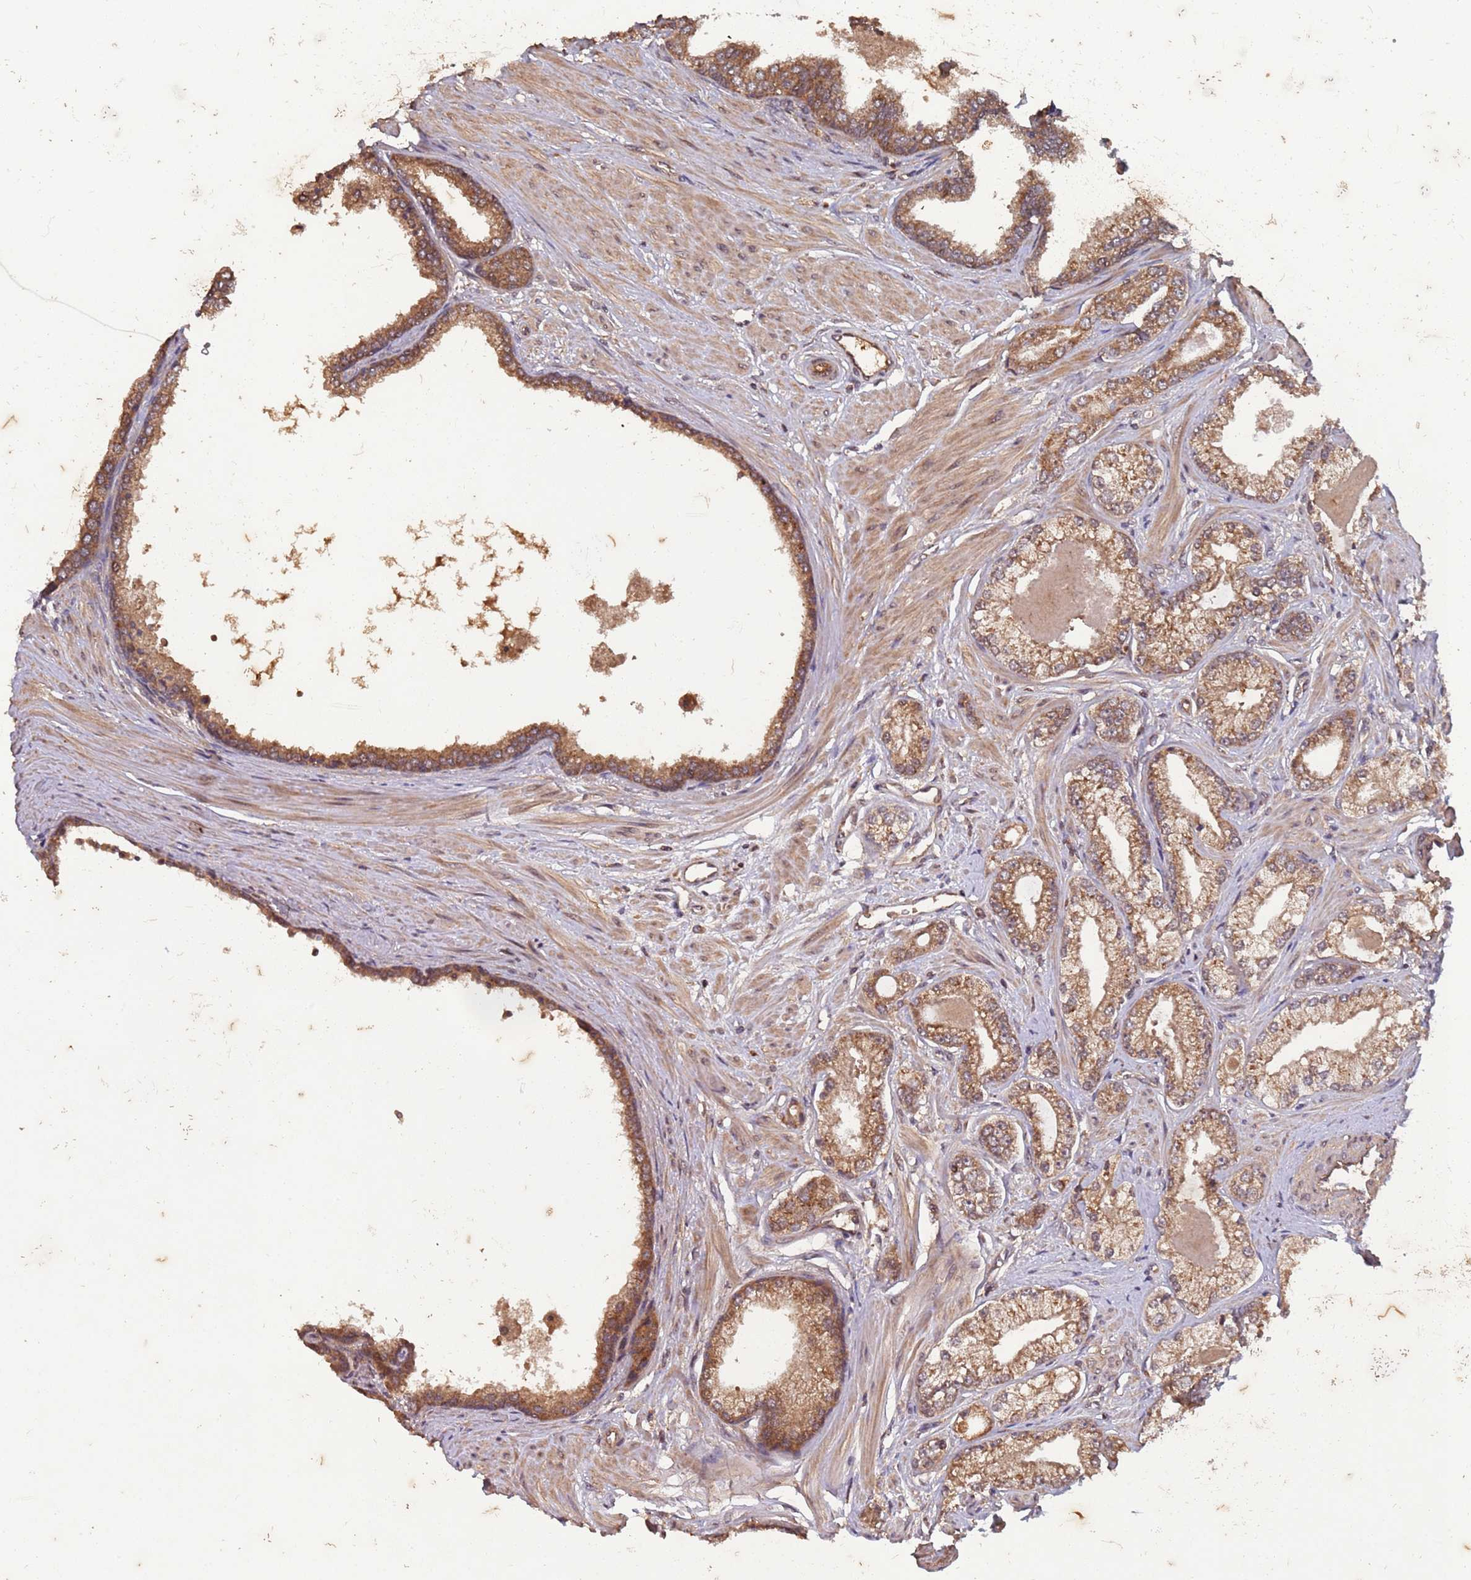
{"staining": {"intensity": "moderate", "quantity": ">75%", "location": "cytoplasmic/membranous"}, "tissue": "prostate cancer", "cell_type": "Tumor cells", "image_type": "cancer", "snomed": [{"axis": "morphology", "description": "Adenocarcinoma, Low grade"}, {"axis": "topography", "description": "Prostate"}], "caption": "The photomicrograph displays immunohistochemical staining of adenocarcinoma (low-grade) (prostate). There is moderate cytoplasmic/membranous positivity is present in approximately >75% of tumor cells.", "gene": "ERI1", "patient": {"sex": "male", "age": 64}}